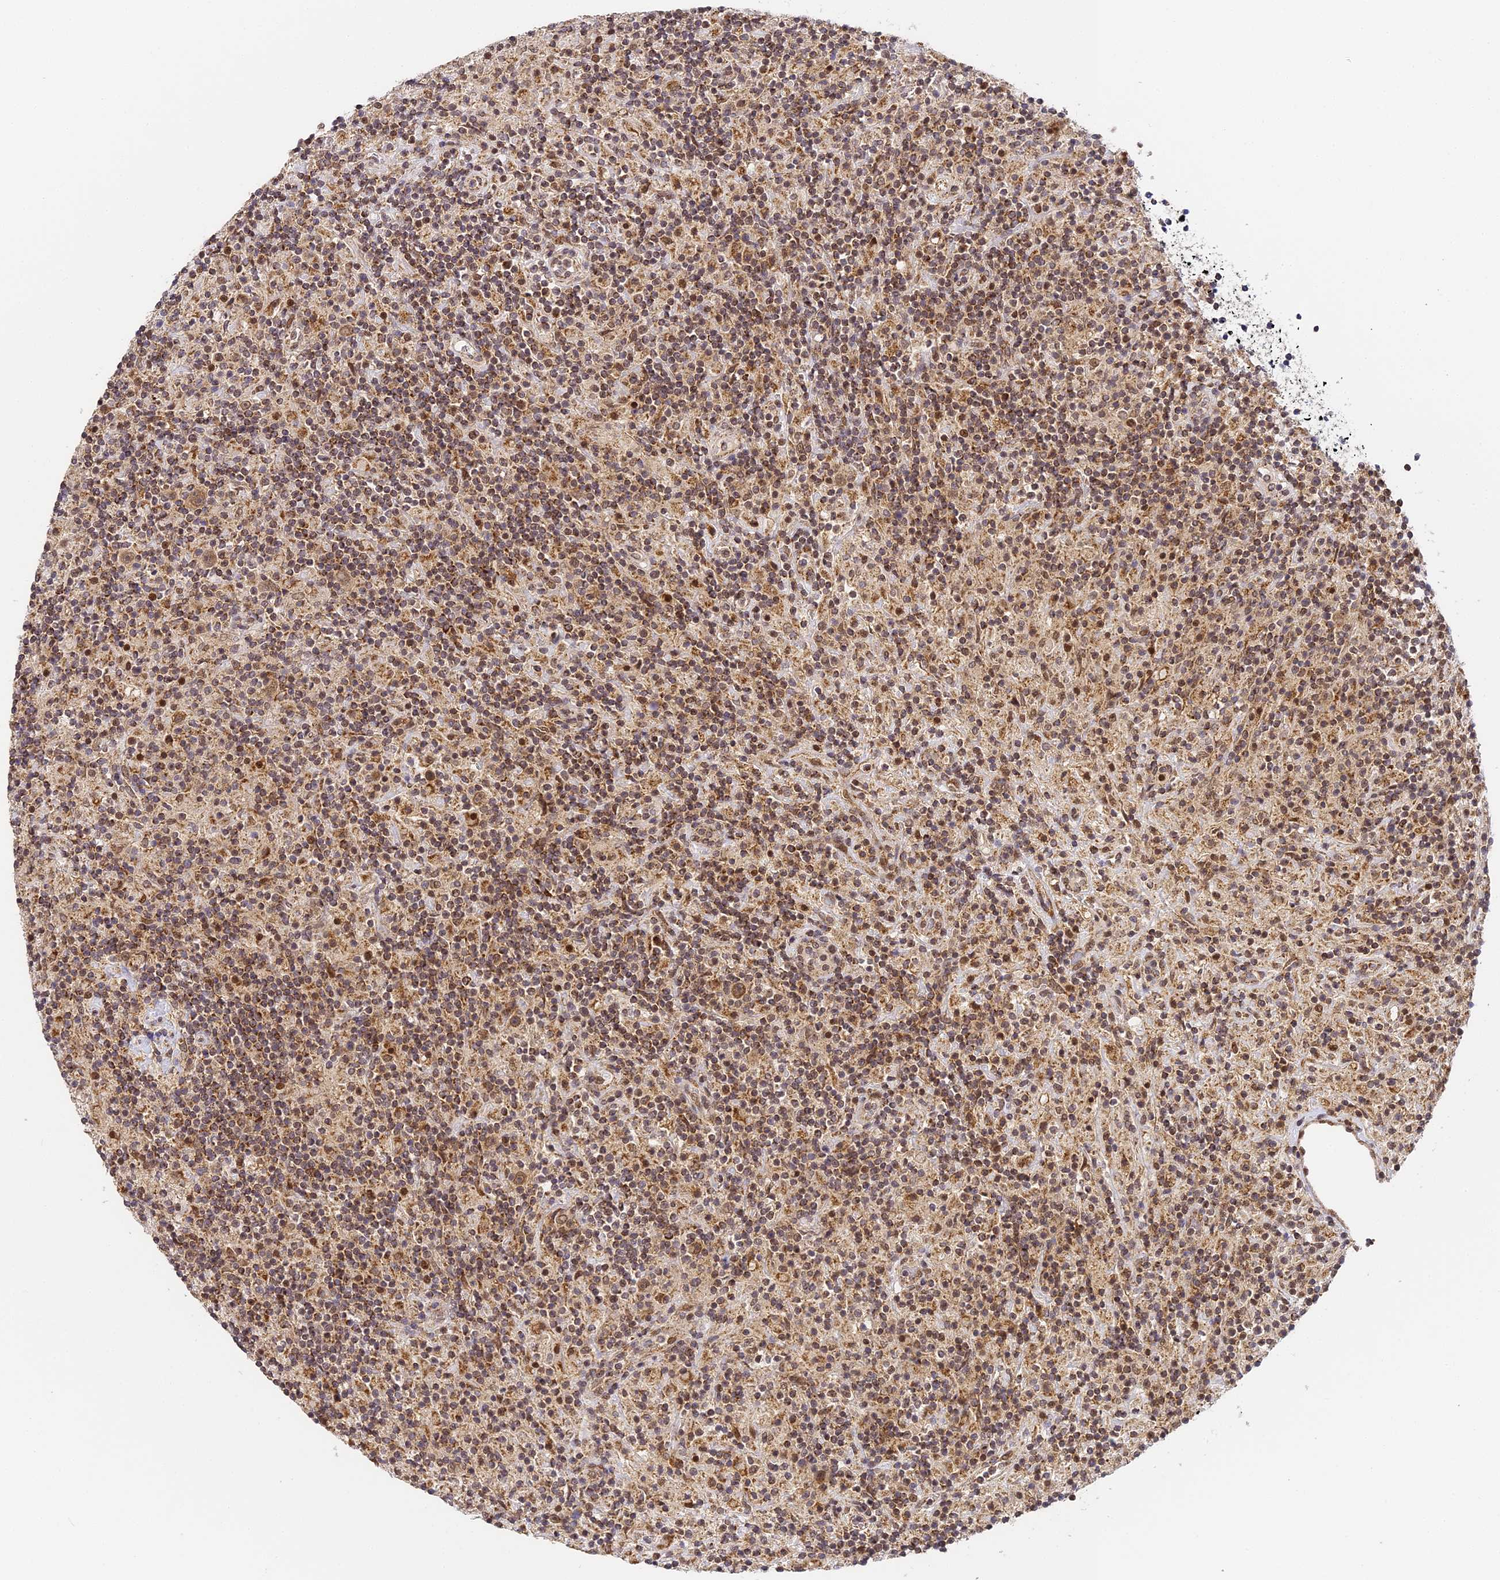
{"staining": {"intensity": "moderate", "quantity": ">75%", "location": "cytoplasmic/membranous"}, "tissue": "lymphoma", "cell_type": "Tumor cells", "image_type": "cancer", "snomed": [{"axis": "morphology", "description": "Hodgkin's disease, NOS"}, {"axis": "topography", "description": "Lymph node"}], "caption": "About >75% of tumor cells in human lymphoma demonstrate moderate cytoplasmic/membranous protein positivity as visualized by brown immunohistochemical staining.", "gene": "DNAAF10", "patient": {"sex": "male", "age": 70}}